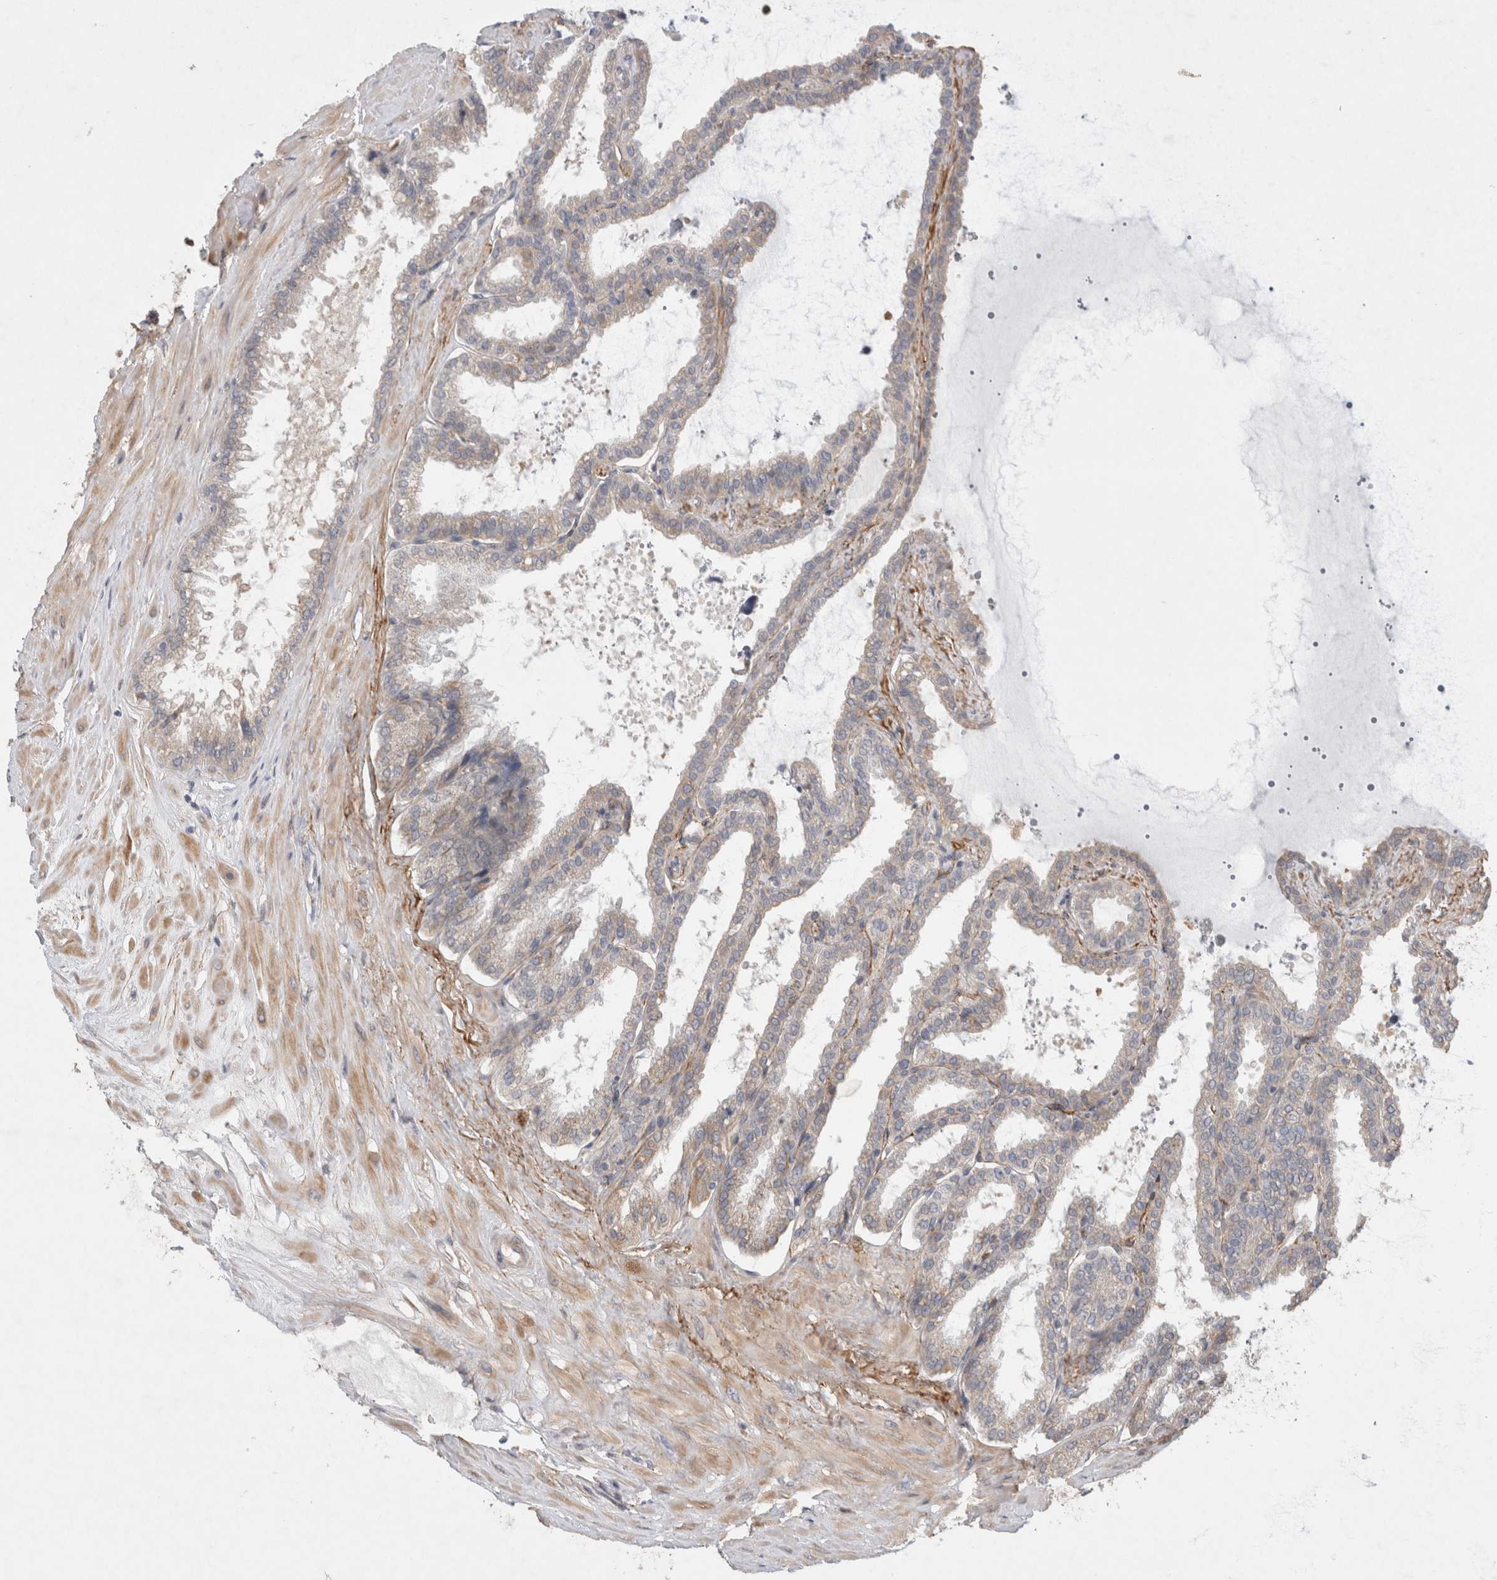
{"staining": {"intensity": "negative", "quantity": "none", "location": "none"}, "tissue": "seminal vesicle", "cell_type": "Glandular cells", "image_type": "normal", "snomed": [{"axis": "morphology", "description": "Normal tissue, NOS"}, {"axis": "topography", "description": "Seminal veicle"}], "caption": "Immunohistochemical staining of benign seminal vesicle shows no significant staining in glandular cells. Brightfield microscopy of IHC stained with DAB (3,3'-diaminobenzidine) (brown) and hematoxylin (blue), captured at high magnification.", "gene": "GSDMB", "patient": {"sex": "male", "age": 46}}